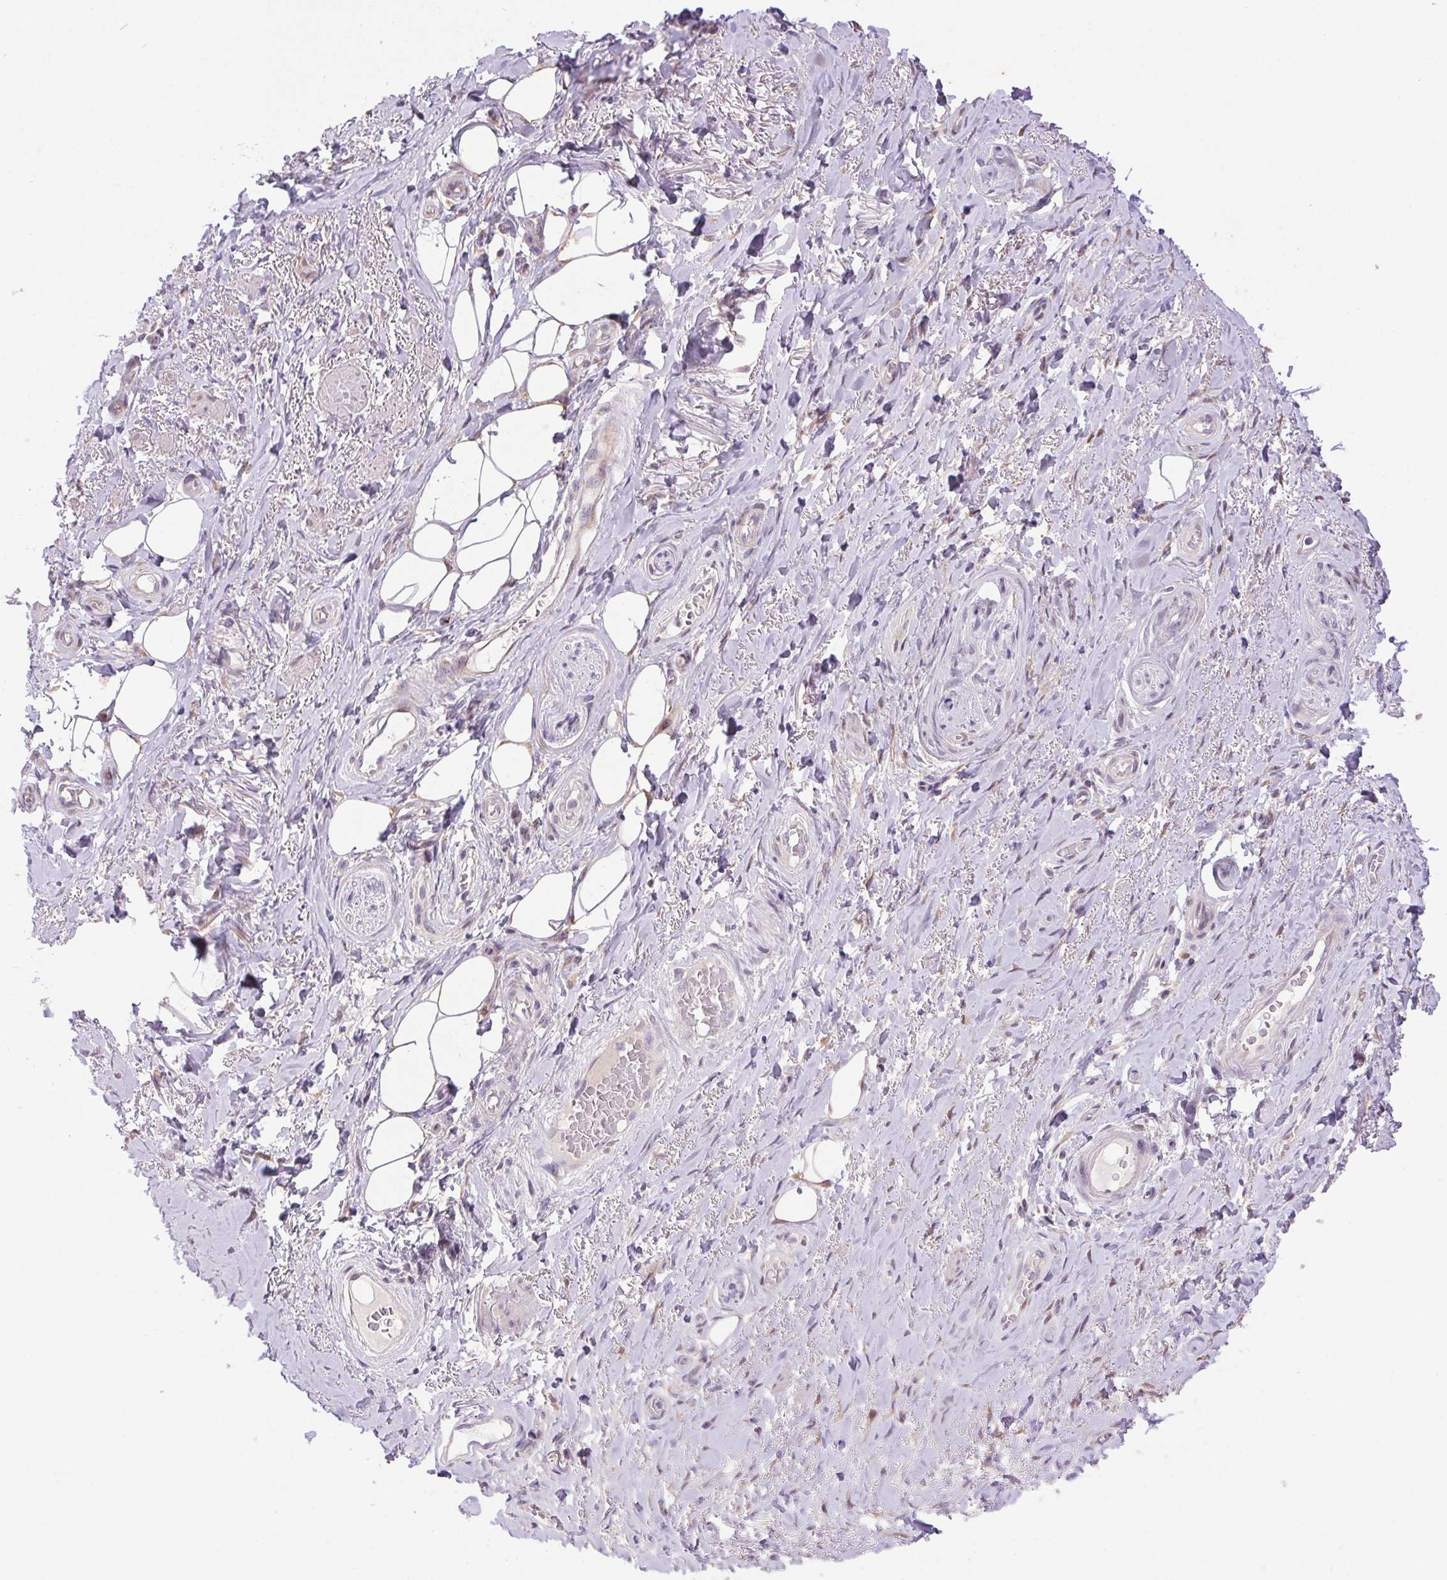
{"staining": {"intensity": "negative", "quantity": "none", "location": "none"}, "tissue": "adipose tissue", "cell_type": "Adipocytes", "image_type": "normal", "snomed": [{"axis": "morphology", "description": "Normal tissue, NOS"}, {"axis": "topography", "description": "Anal"}, {"axis": "topography", "description": "Peripheral nerve tissue"}], "caption": "This micrograph is of benign adipose tissue stained with immunohistochemistry to label a protein in brown with the nuclei are counter-stained blue. There is no expression in adipocytes. The staining was performed using DAB (3,3'-diaminobenzidine) to visualize the protein expression in brown, while the nuclei were stained in blue with hematoxylin (Magnification: 20x).", "gene": "LRRTM1", "patient": {"sex": "male", "age": 53}}